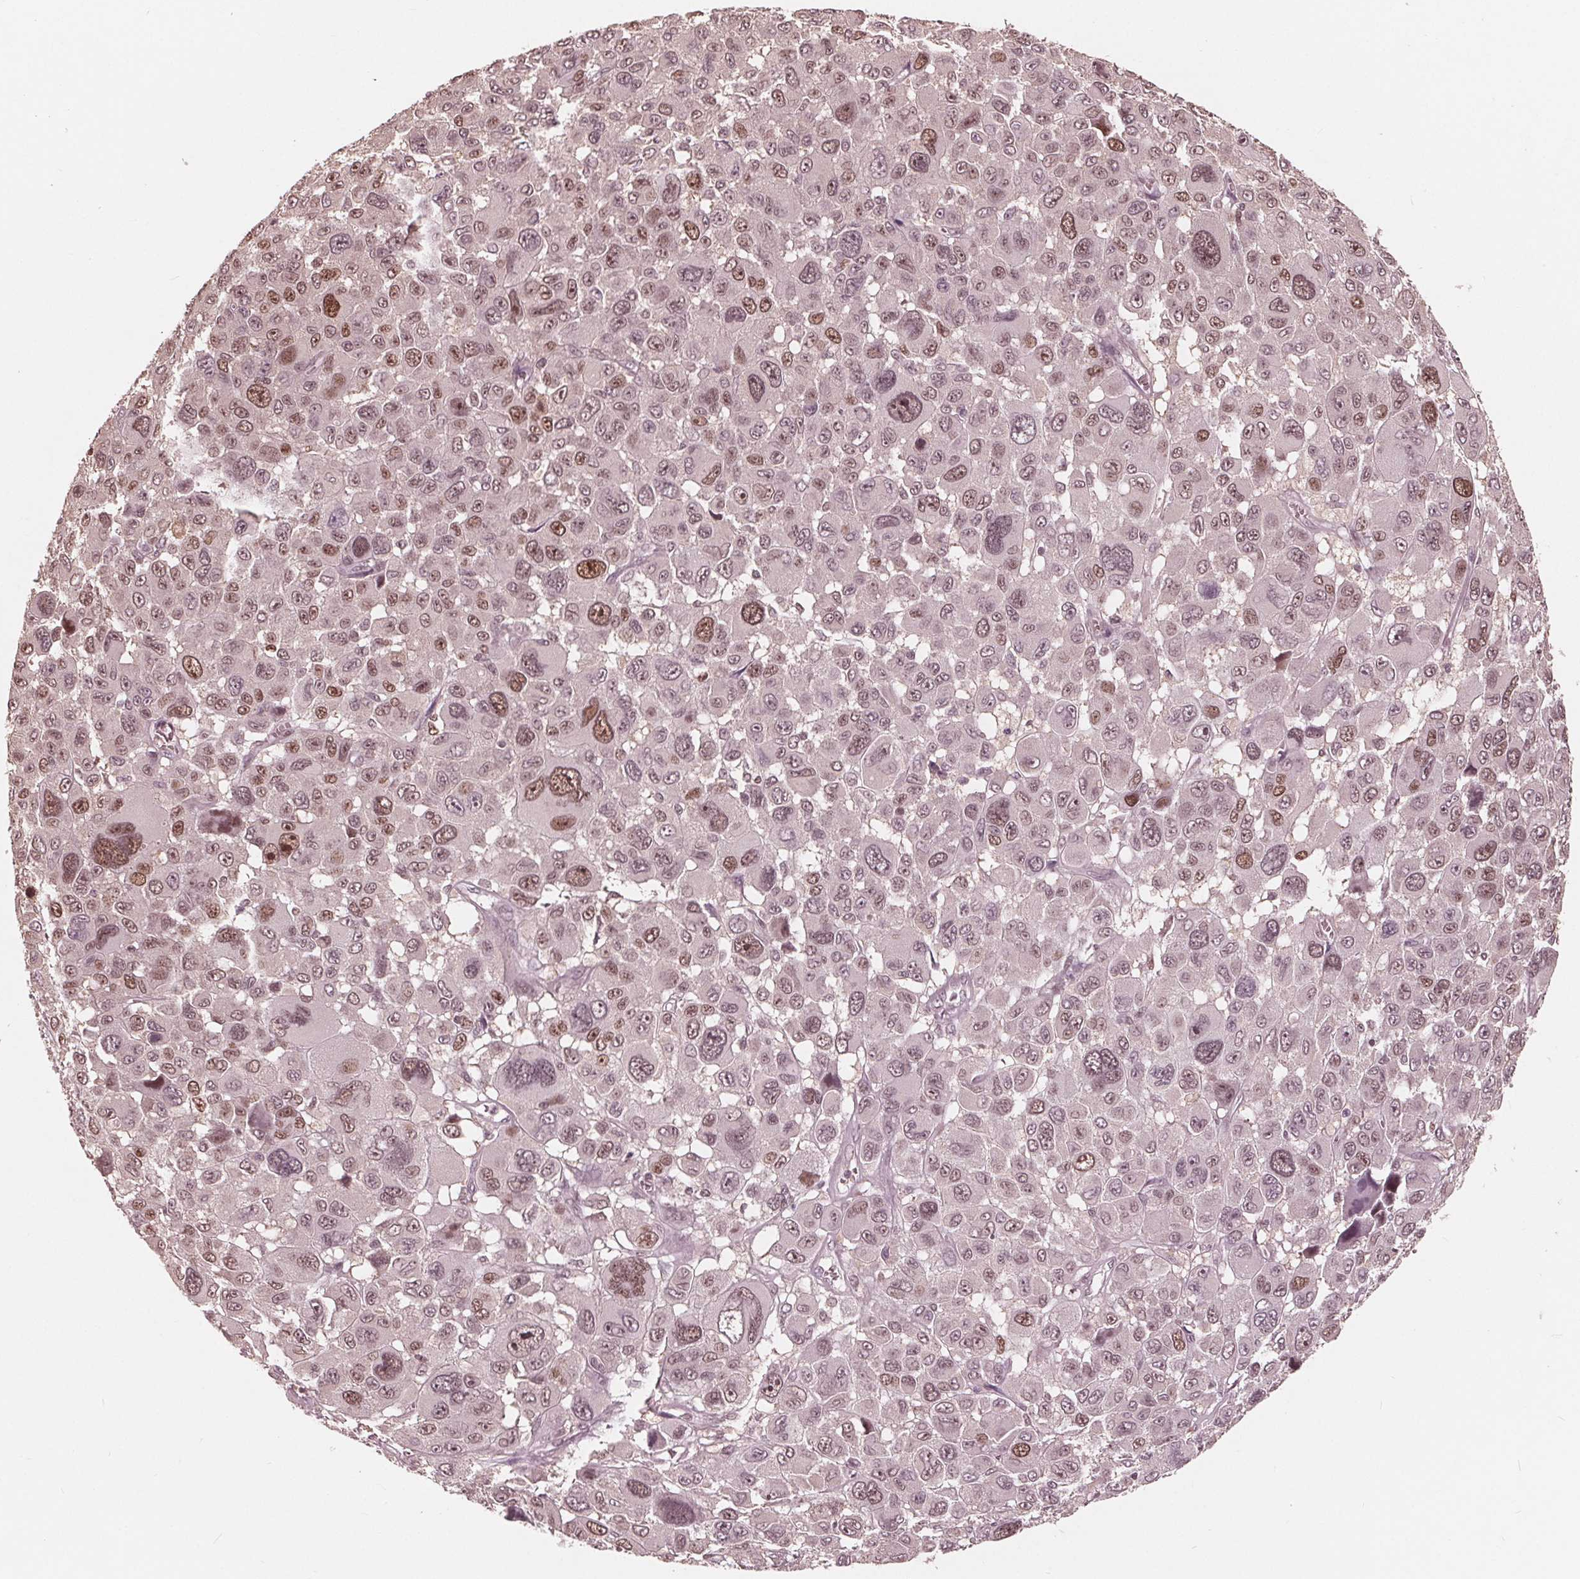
{"staining": {"intensity": "moderate", "quantity": ">75%", "location": "nuclear"}, "tissue": "melanoma", "cell_type": "Tumor cells", "image_type": "cancer", "snomed": [{"axis": "morphology", "description": "Malignant melanoma, NOS"}, {"axis": "topography", "description": "Skin"}], "caption": "Malignant melanoma stained with IHC shows moderate nuclear staining in approximately >75% of tumor cells.", "gene": "HIRIP3", "patient": {"sex": "female", "age": 66}}